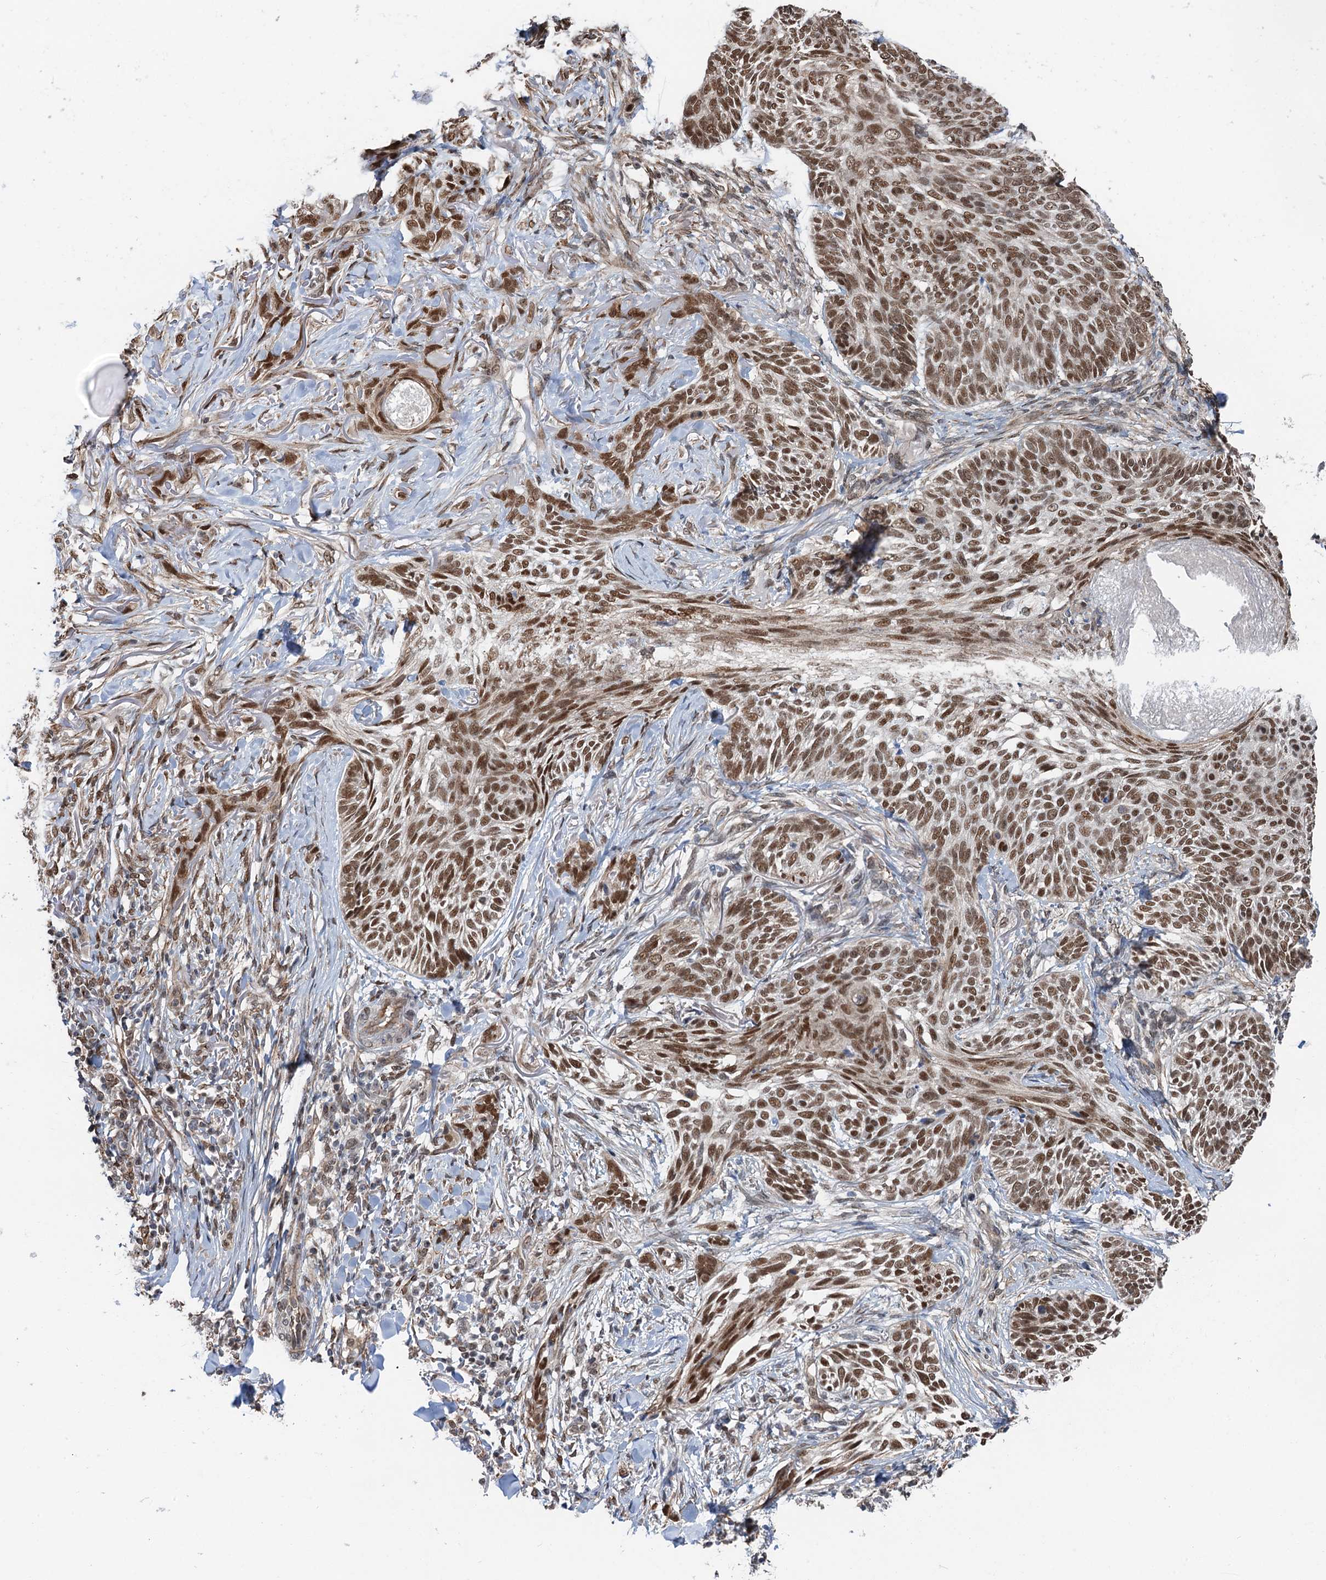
{"staining": {"intensity": "moderate", "quantity": ">75%", "location": "nuclear"}, "tissue": "skin cancer", "cell_type": "Tumor cells", "image_type": "cancer", "snomed": [{"axis": "morphology", "description": "Normal tissue, NOS"}, {"axis": "morphology", "description": "Basal cell carcinoma"}, {"axis": "topography", "description": "Skin"}], "caption": "Skin cancer (basal cell carcinoma) stained with a brown dye shows moderate nuclear positive positivity in approximately >75% of tumor cells.", "gene": "CFDP1", "patient": {"sex": "male", "age": 66}}